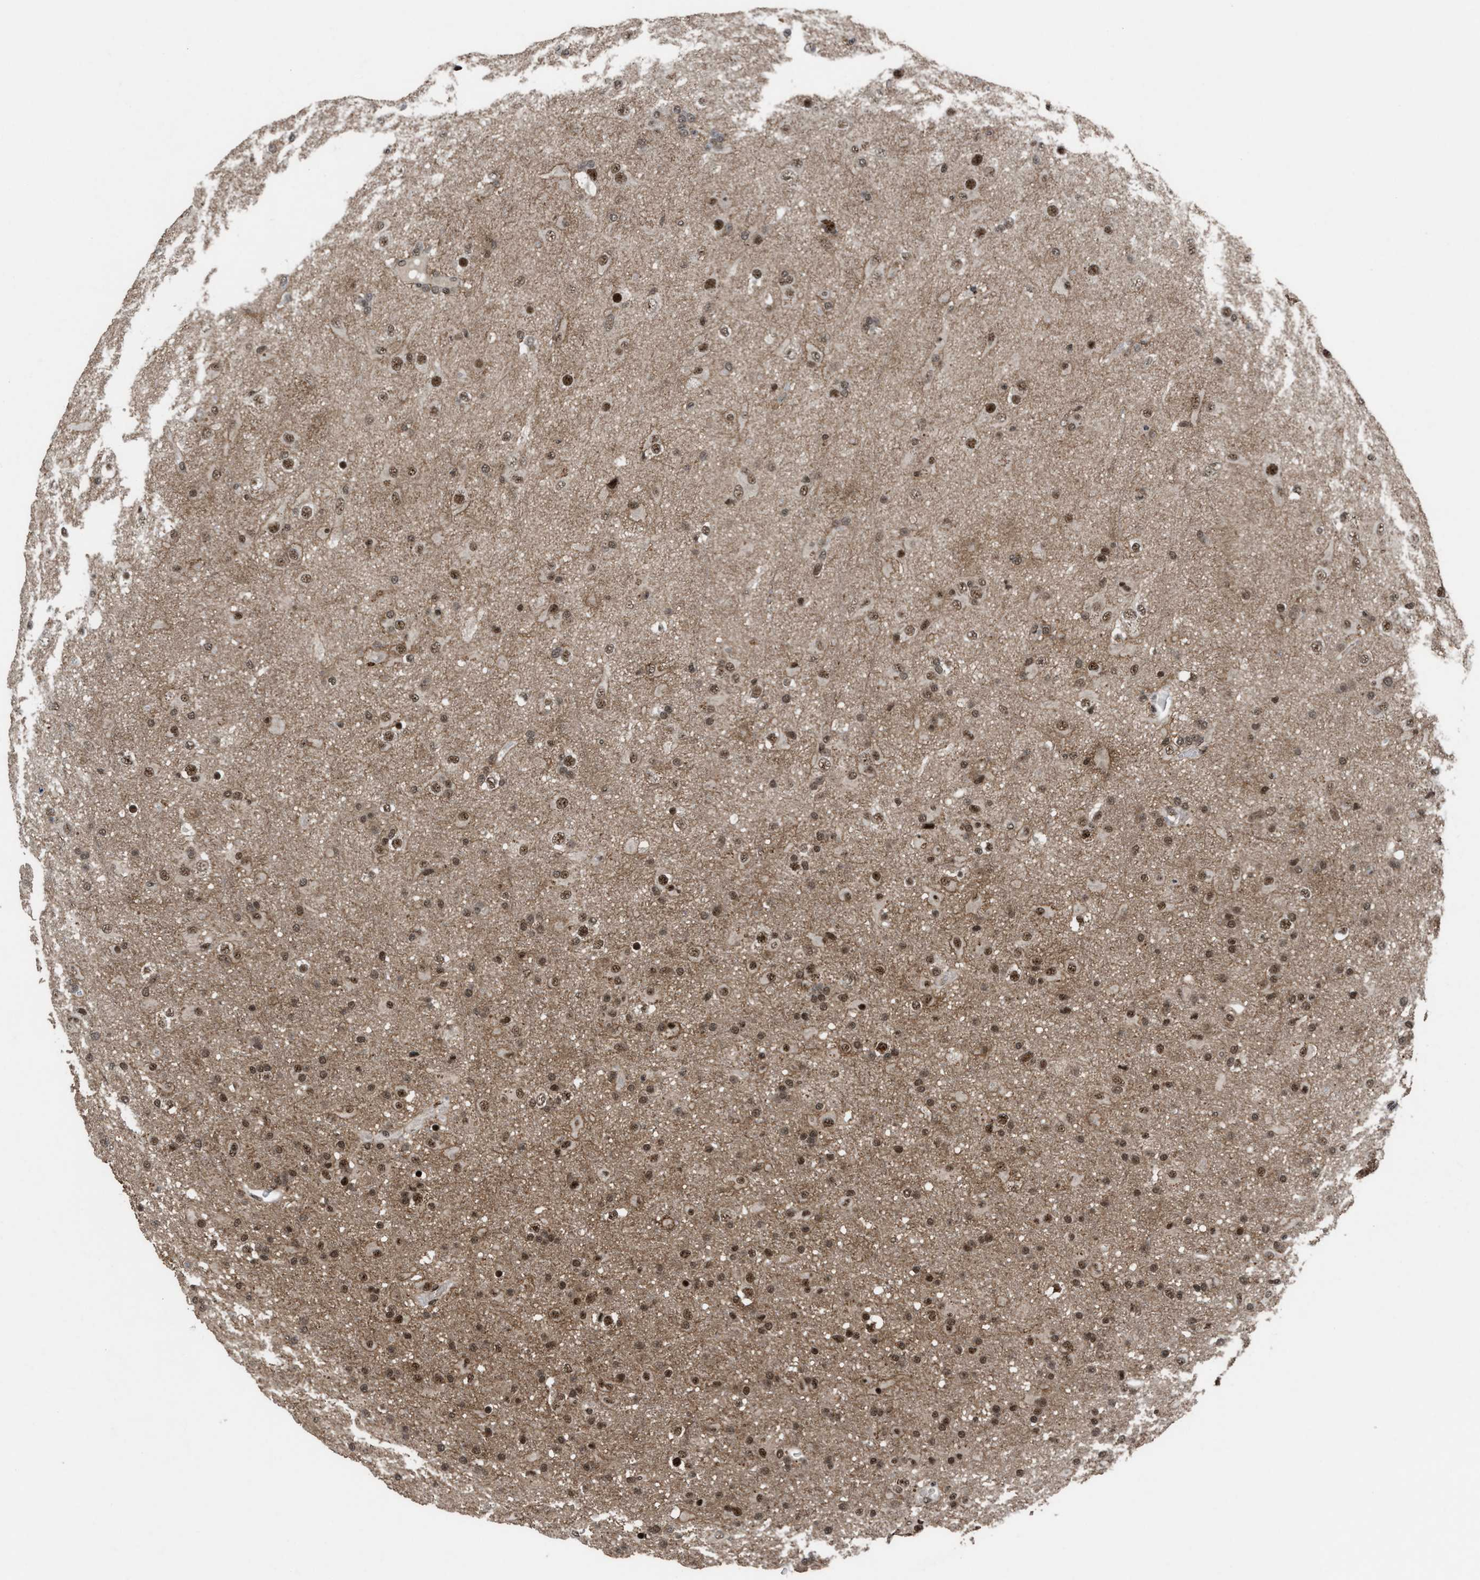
{"staining": {"intensity": "moderate", "quantity": ">75%", "location": "nuclear"}, "tissue": "glioma", "cell_type": "Tumor cells", "image_type": "cancer", "snomed": [{"axis": "morphology", "description": "Glioma, malignant, Low grade"}, {"axis": "topography", "description": "Brain"}], "caption": "Immunohistochemical staining of human malignant glioma (low-grade) shows medium levels of moderate nuclear protein positivity in approximately >75% of tumor cells.", "gene": "PRPF4", "patient": {"sex": "male", "age": 65}}